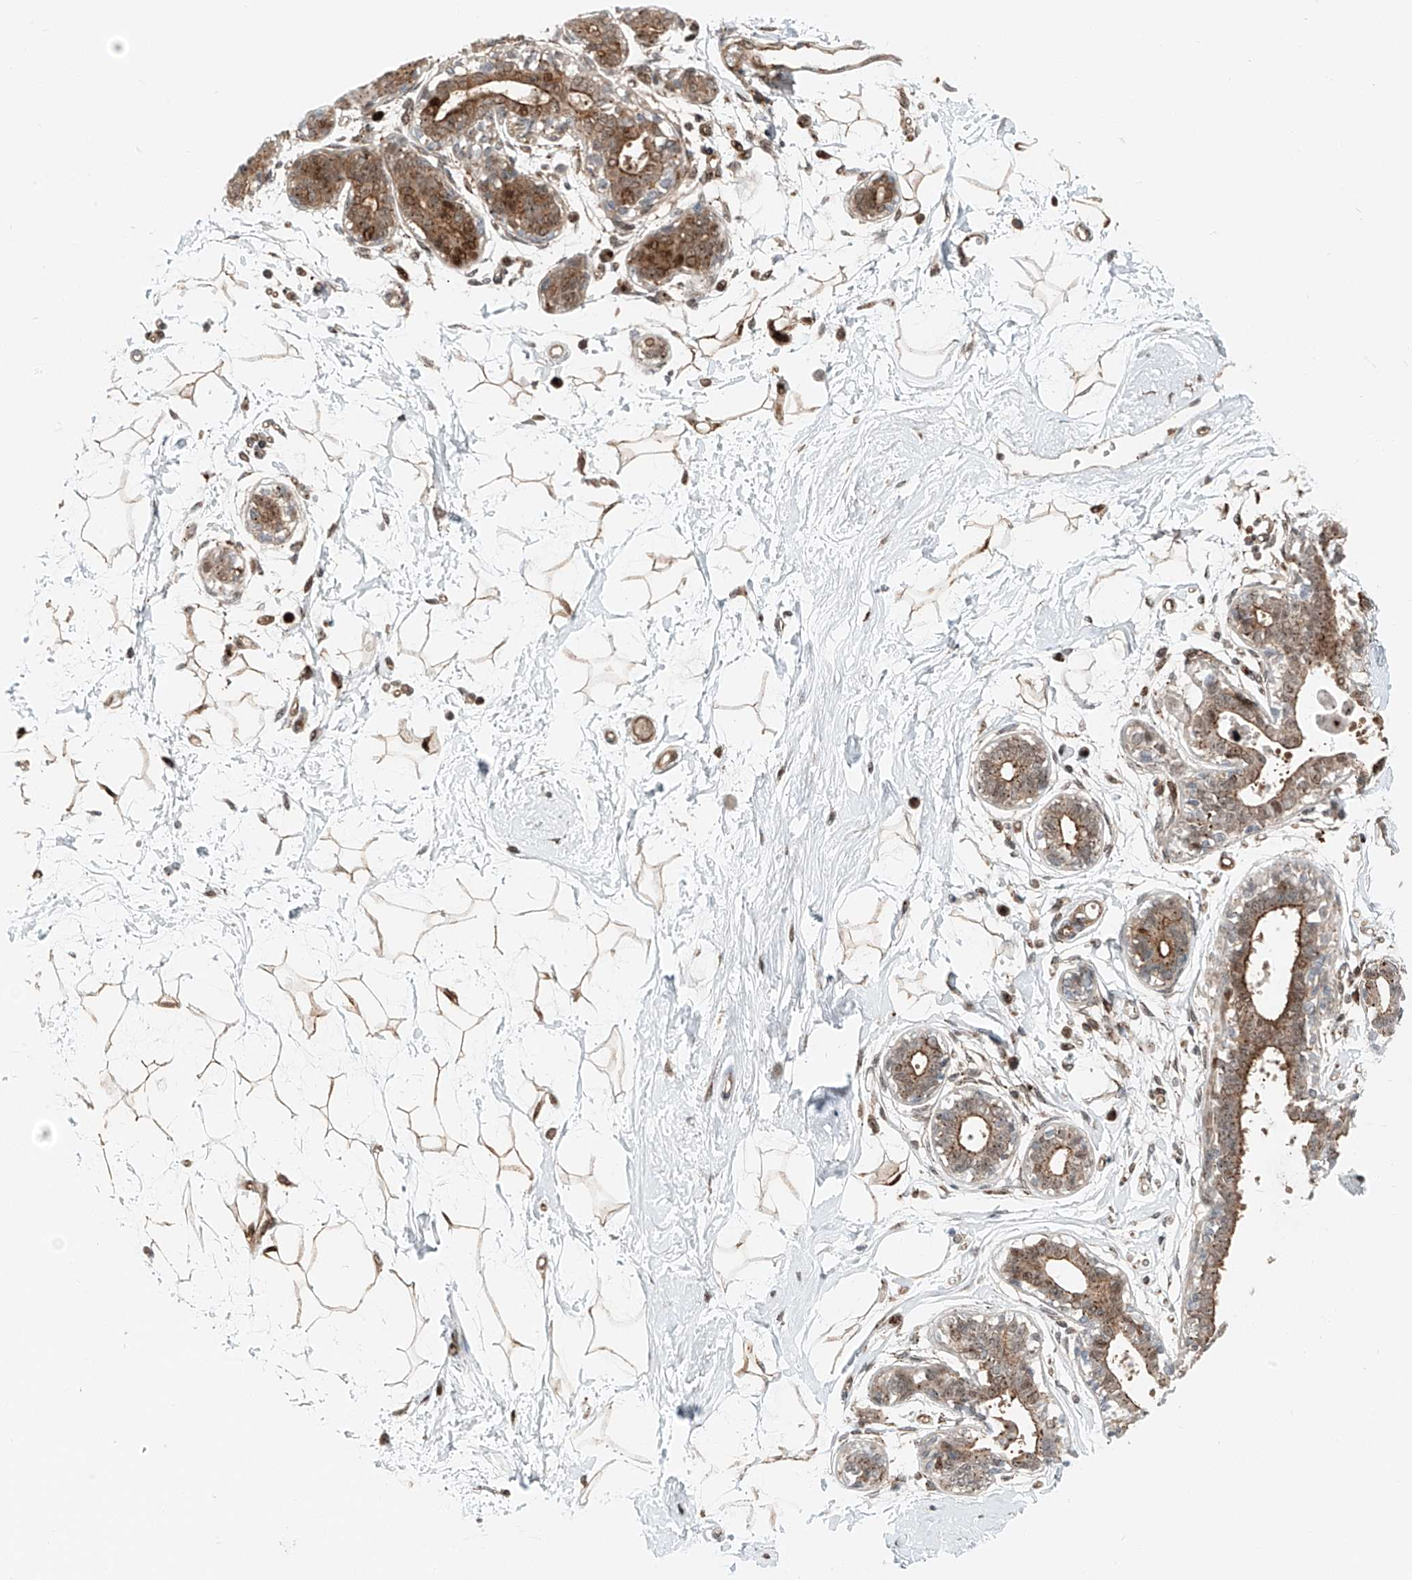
{"staining": {"intensity": "moderate", "quantity": ">75%", "location": "cytoplasmic/membranous"}, "tissue": "breast", "cell_type": "Adipocytes", "image_type": "normal", "snomed": [{"axis": "morphology", "description": "Normal tissue, NOS"}, {"axis": "topography", "description": "Breast"}], "caption": "Protein positivity by immunohistochemistry shows moderate cytoplasmic/membranous staining in approximately >75% of adipocytes in normal breast. The protein of interest is shown in brown color, while the nuclei are stained blue.", "gene": "USP48", "patient": {"sex": "female", "age": 45}}